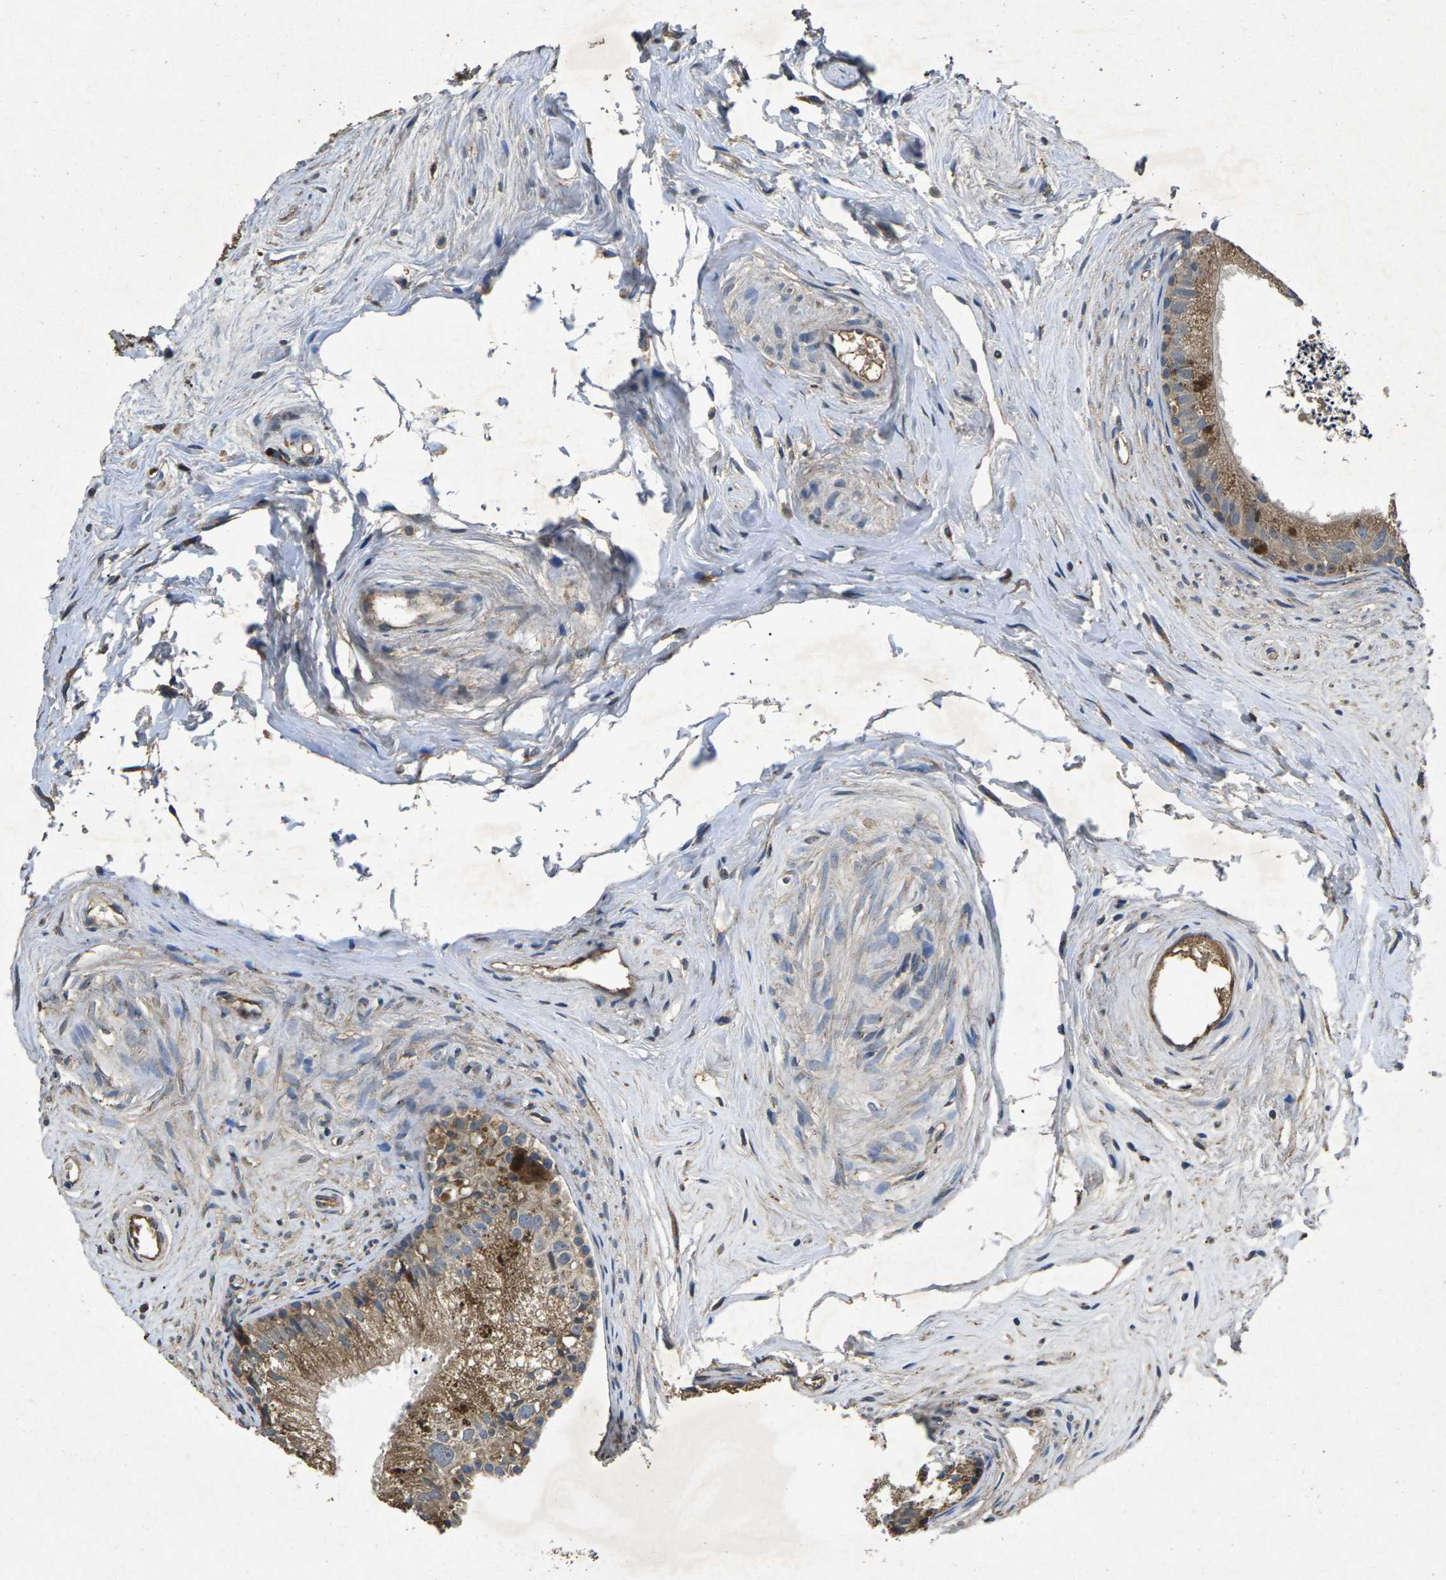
{"staining": {"intensity": "moderate", "quantity": ">75%", "location": "cytoplasmic/membranous"}, "tissue": "epididymis", "cell_type": "Glandular cells", "image_type": "normal", "snomed": [{"axis": "morphology", "description": "Normal tissue, NOS"}, {"axis": "topography", "description": "Epididymis"}], "caption": "Glandular cells show medium levels of moderate cytoplasmic/membranous expression in approximately >75% of cells in normal human epididymis. (DAB IHC with brightfield microscopy, high magnification).", "gene": "B4GAT1", "patient": {"sex": "male", "age": 56}}